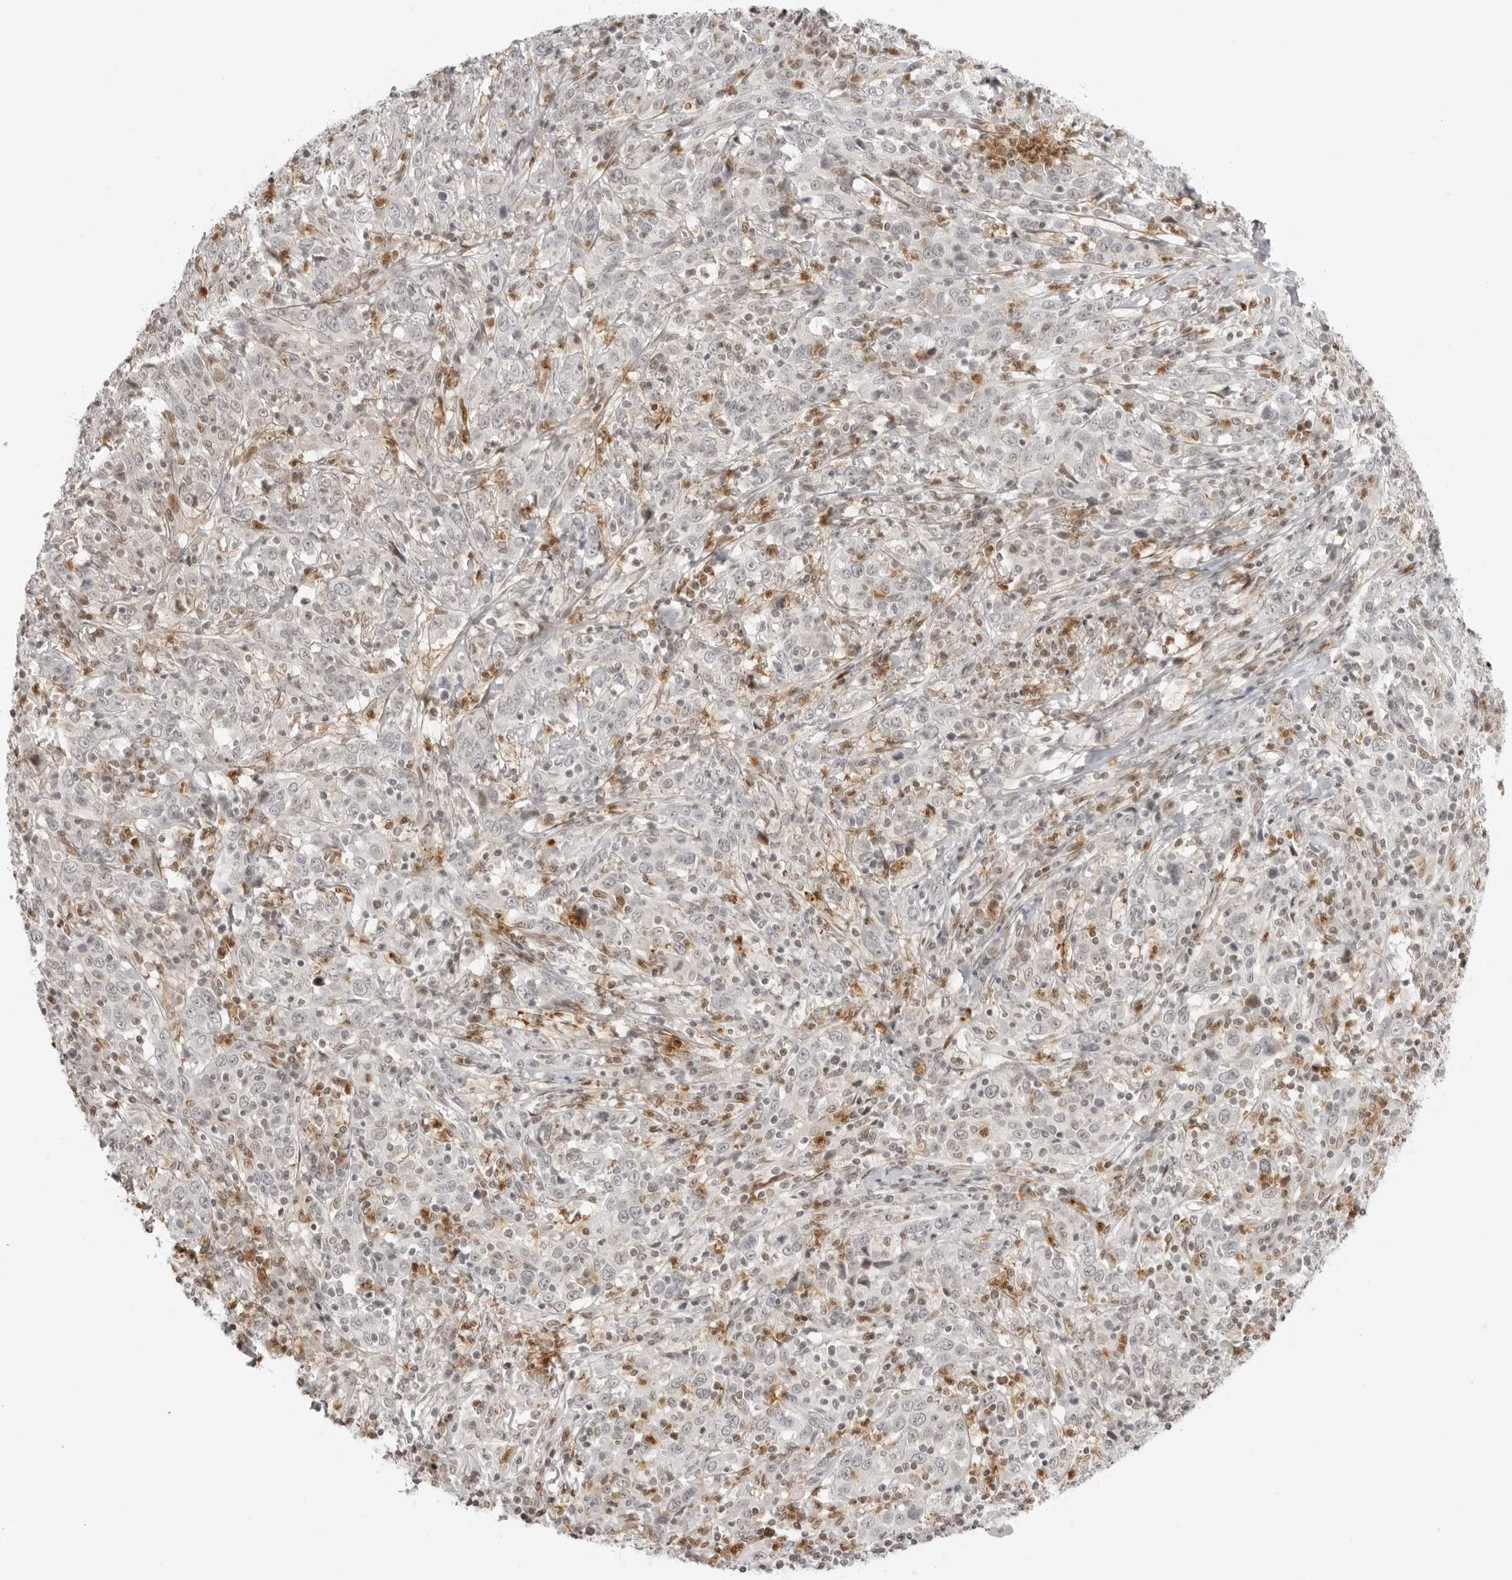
{"staining": {"intensity": "negative", "quantity": "none", "location": "none"}, "tissue": "cervical cancer", "cell_type": "Tumor cells", "image_type": "cancer", "snomed": [{"axis": "morphology", "description": "Squamous cell carcinoma, NOS"}, {"axis": "topography", "description": "Cervix"}], "caption": "Immunohistochemistry (IHC) micrograph of human cervical cancer stained for a protein (brown), which displays no expression in tumor cells.", "gene": "RNF146", "patient": {"sex": "female", "age": 46}}